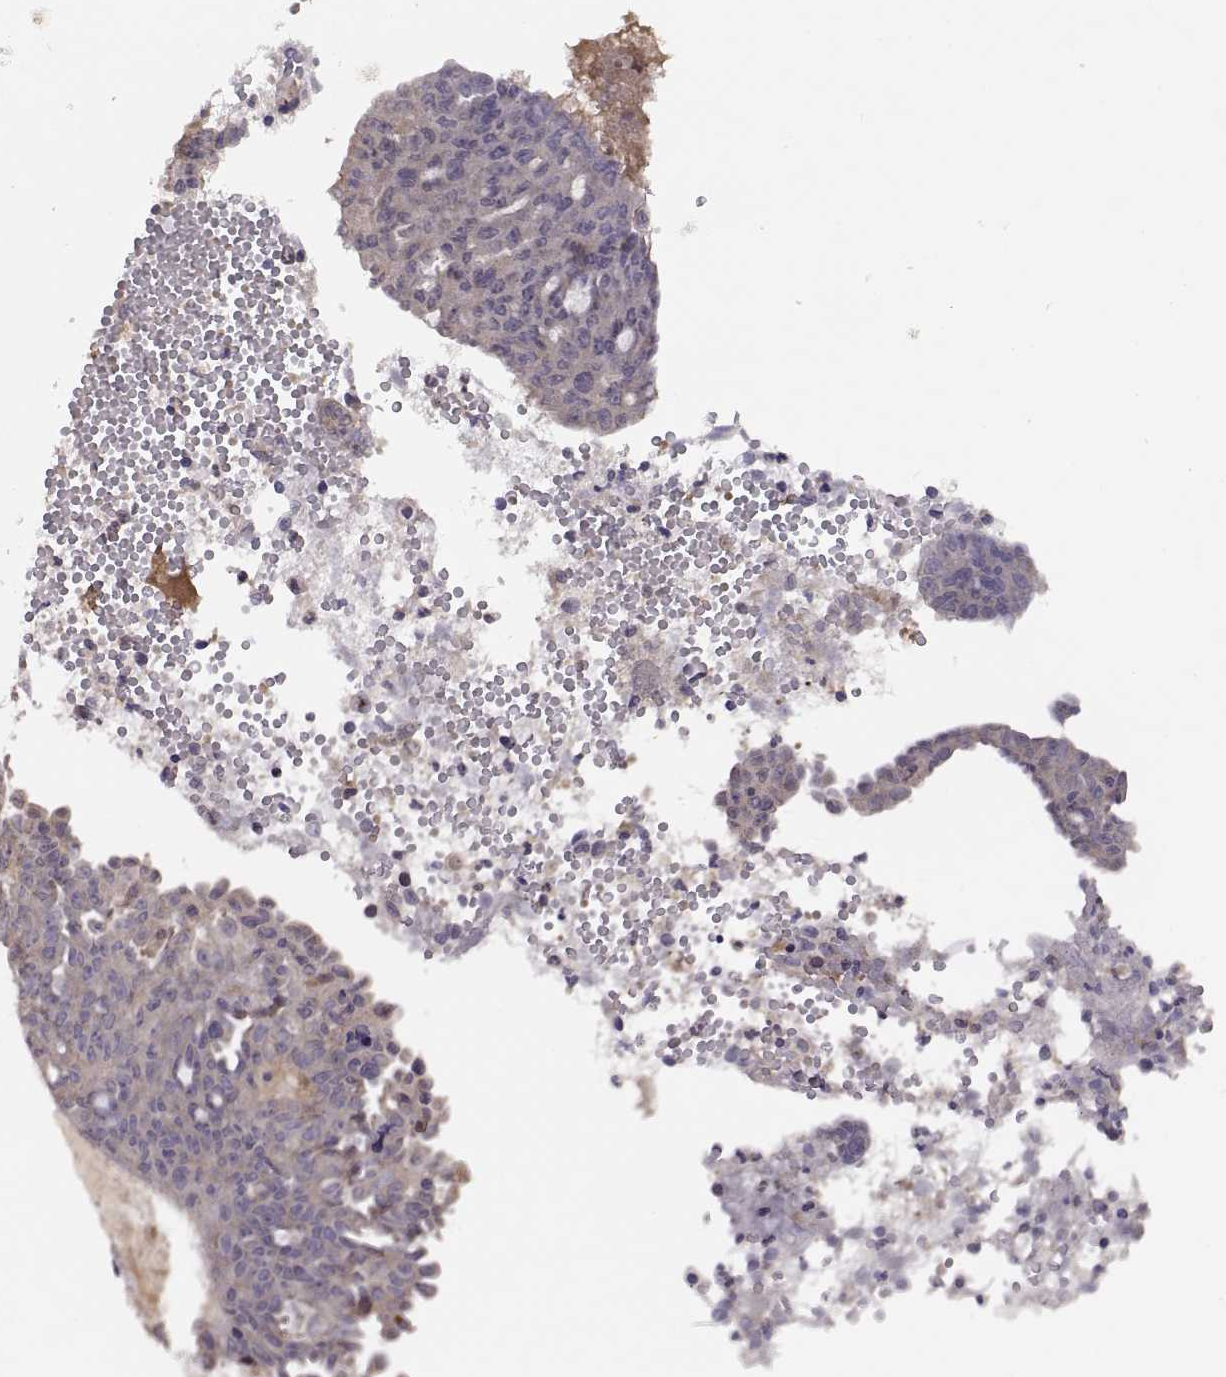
{"staining": {"intensity": "negative", "quantity": "none", "location": "none"}, "tissue": "ovarian cancer", "cell_type": "Tumor cells", "image_type": "cancer", "snomed": [{"axis": "morphology", "description": "Cystadenocarcinoma, serous, NOS"}, {"axis": "topography", "description": "Ovary"}], "caption": "Immunohistochemical staining of human serous cystadenocarcinoma (ovarian) reveals no significant expression in tumor cells. Brightfield microscopy of immunohistochemistry (IHC) stained with DAB (brown) and hematoxylin (blue), captured at high magnification.", "gene": "NMNAT2", "patient": {"sex": "female", "age": 71}}